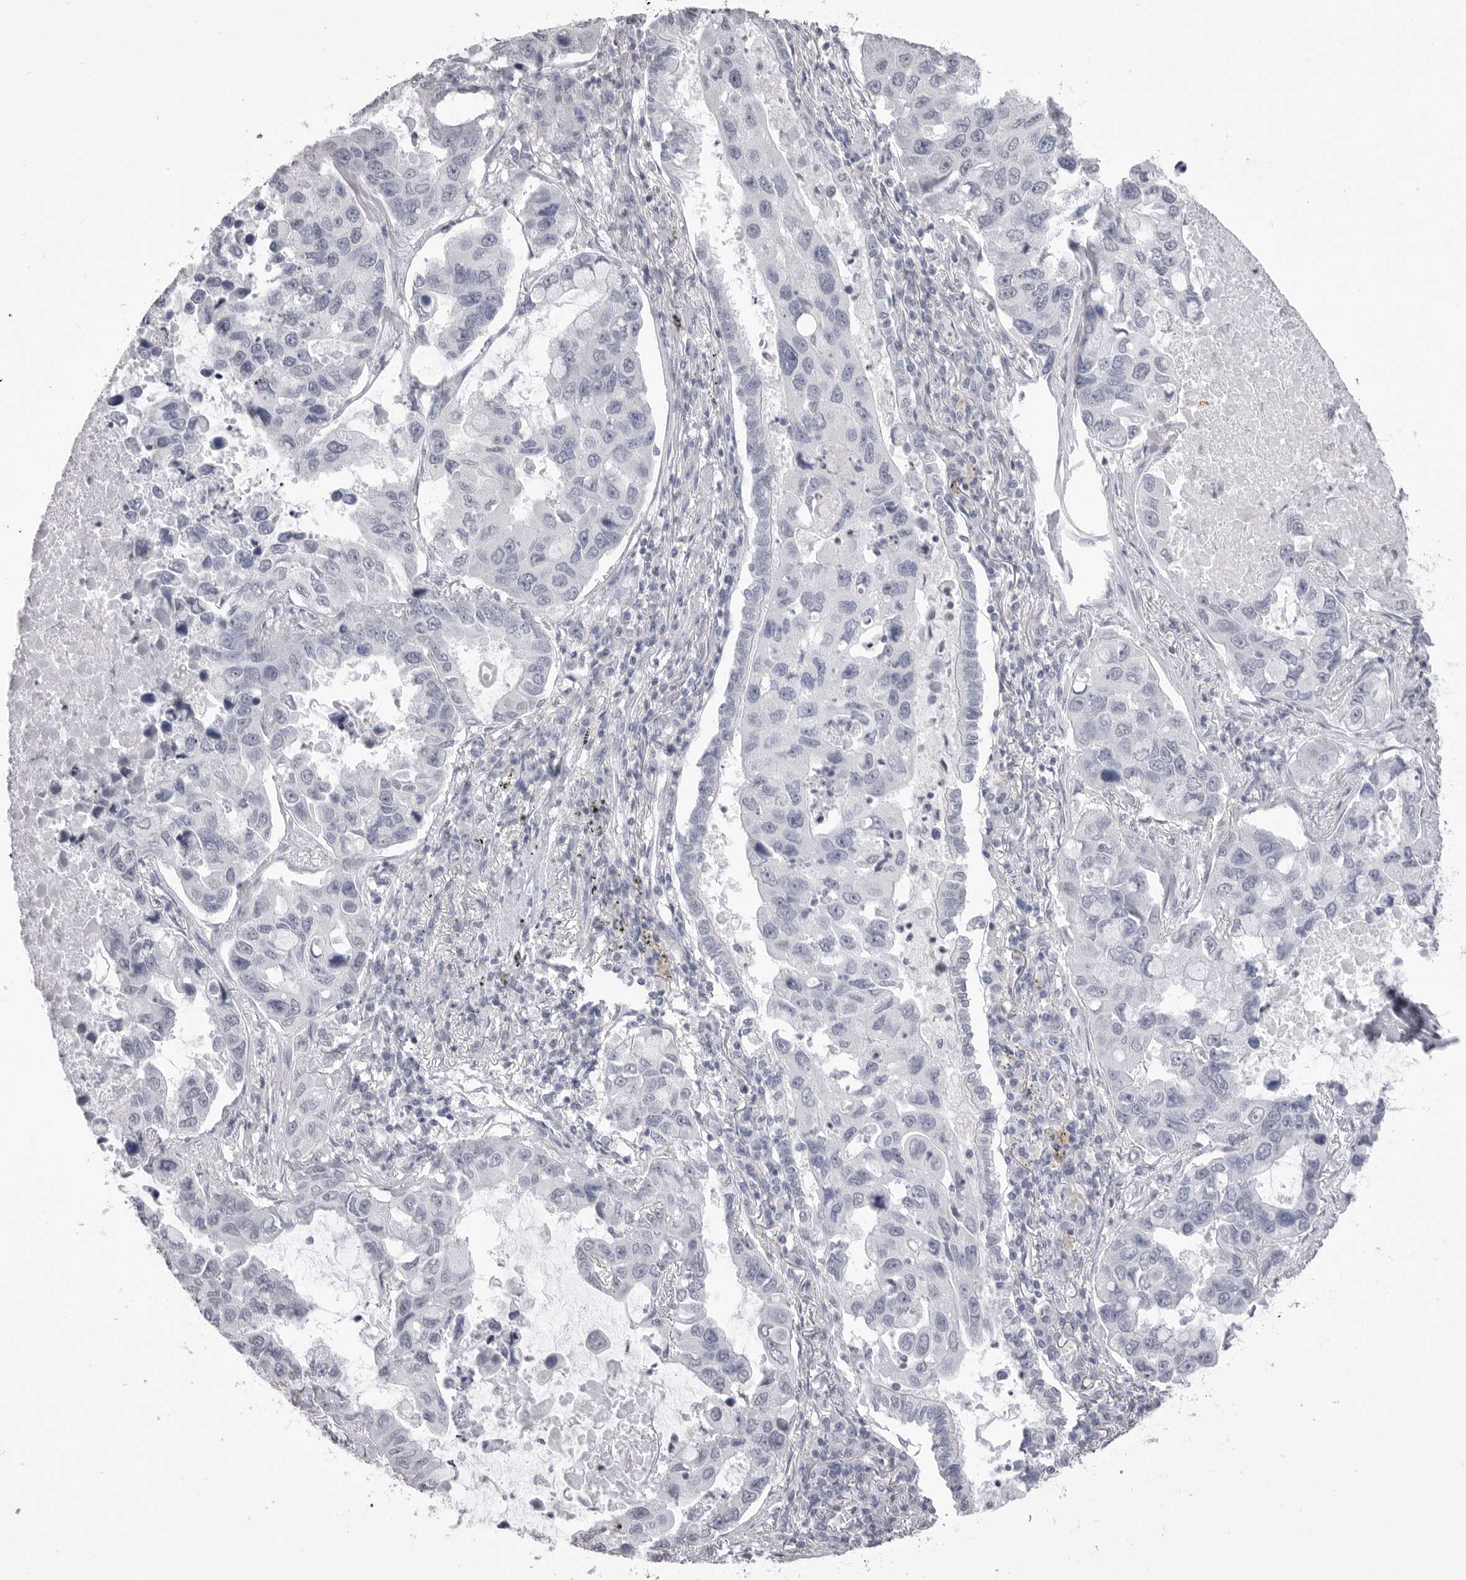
{"staining": {"intensity": "negative", "quantity": "none", "location": "none"}, "tissue": "lung cancer", "cell_type": "Tumor cells", "image_type": "cancer", "snomed": [{"axis": "morphology", "description": "Adenocarcinoma, NOS"}, {"axis": "topography", "description": "Lung"}], "caption": "An image of lung cancer (adenocarcinoma) stained for a protein shows no brown staining in tumor cells. (Stains: DAB immunohistochemistry with hematoxylin counter stain, Microscopy: brightfield microscopy at high magnification).", "gene": "ICAM5", "patient": {"sex": "male", "age": 64}}